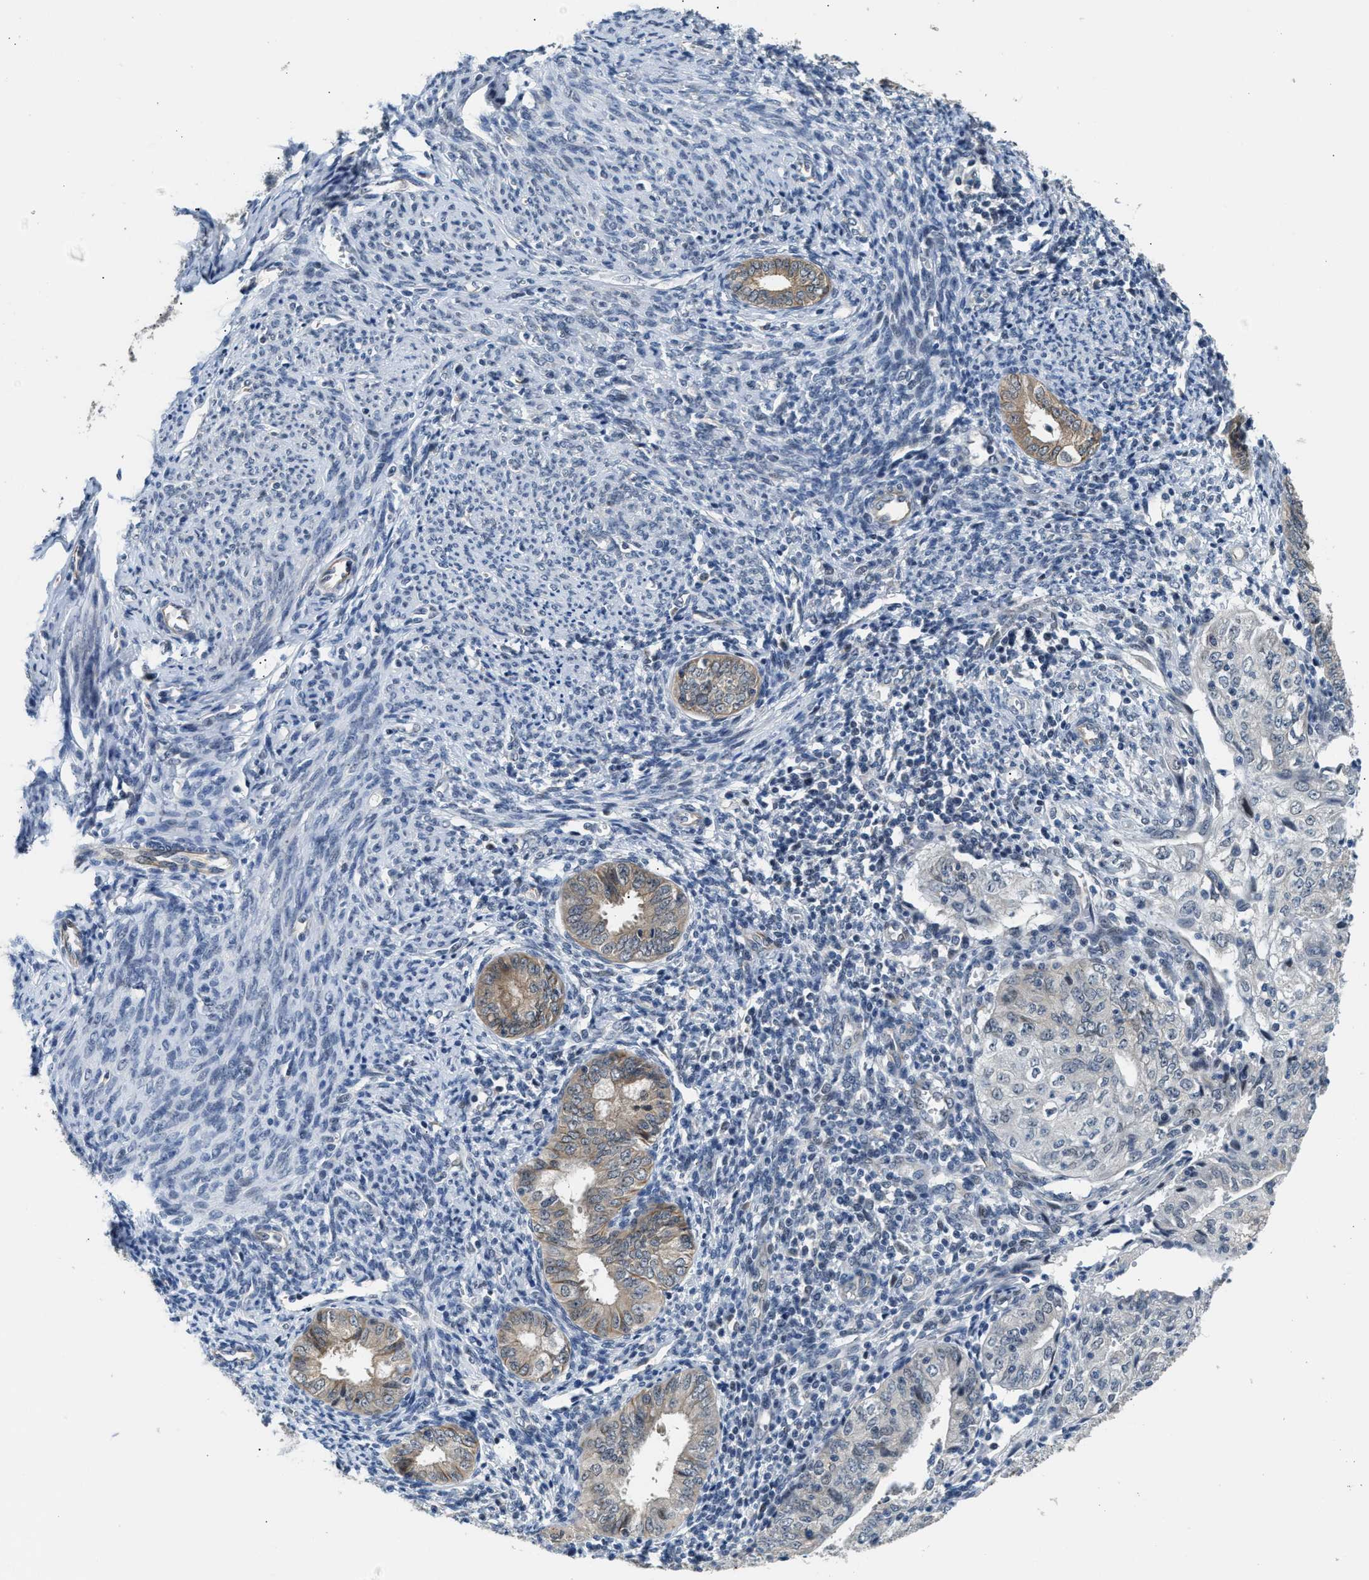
{"staining": {"intensity": "weak", "quantity": "25%-75%", "location": "cytoplasmic/membranous"}, "tissue": "endometrial cancer", "cell_type": "Tumor cells", "image_type": "cancer", "snomed": [{"axis": "morphology", "description": "Adenocarcinoma, NOS"}, {"axis": "topography", "description": "Endometrium"}], "caption": "About 25%-75% of tumor cells in endometrial cancer reveal weak cytoplasmic/membranous protein expression as visualized by brown immunohistochemical staining.", "gene": "PPM1H", "patient": {"sex": "female", "age": 55}}